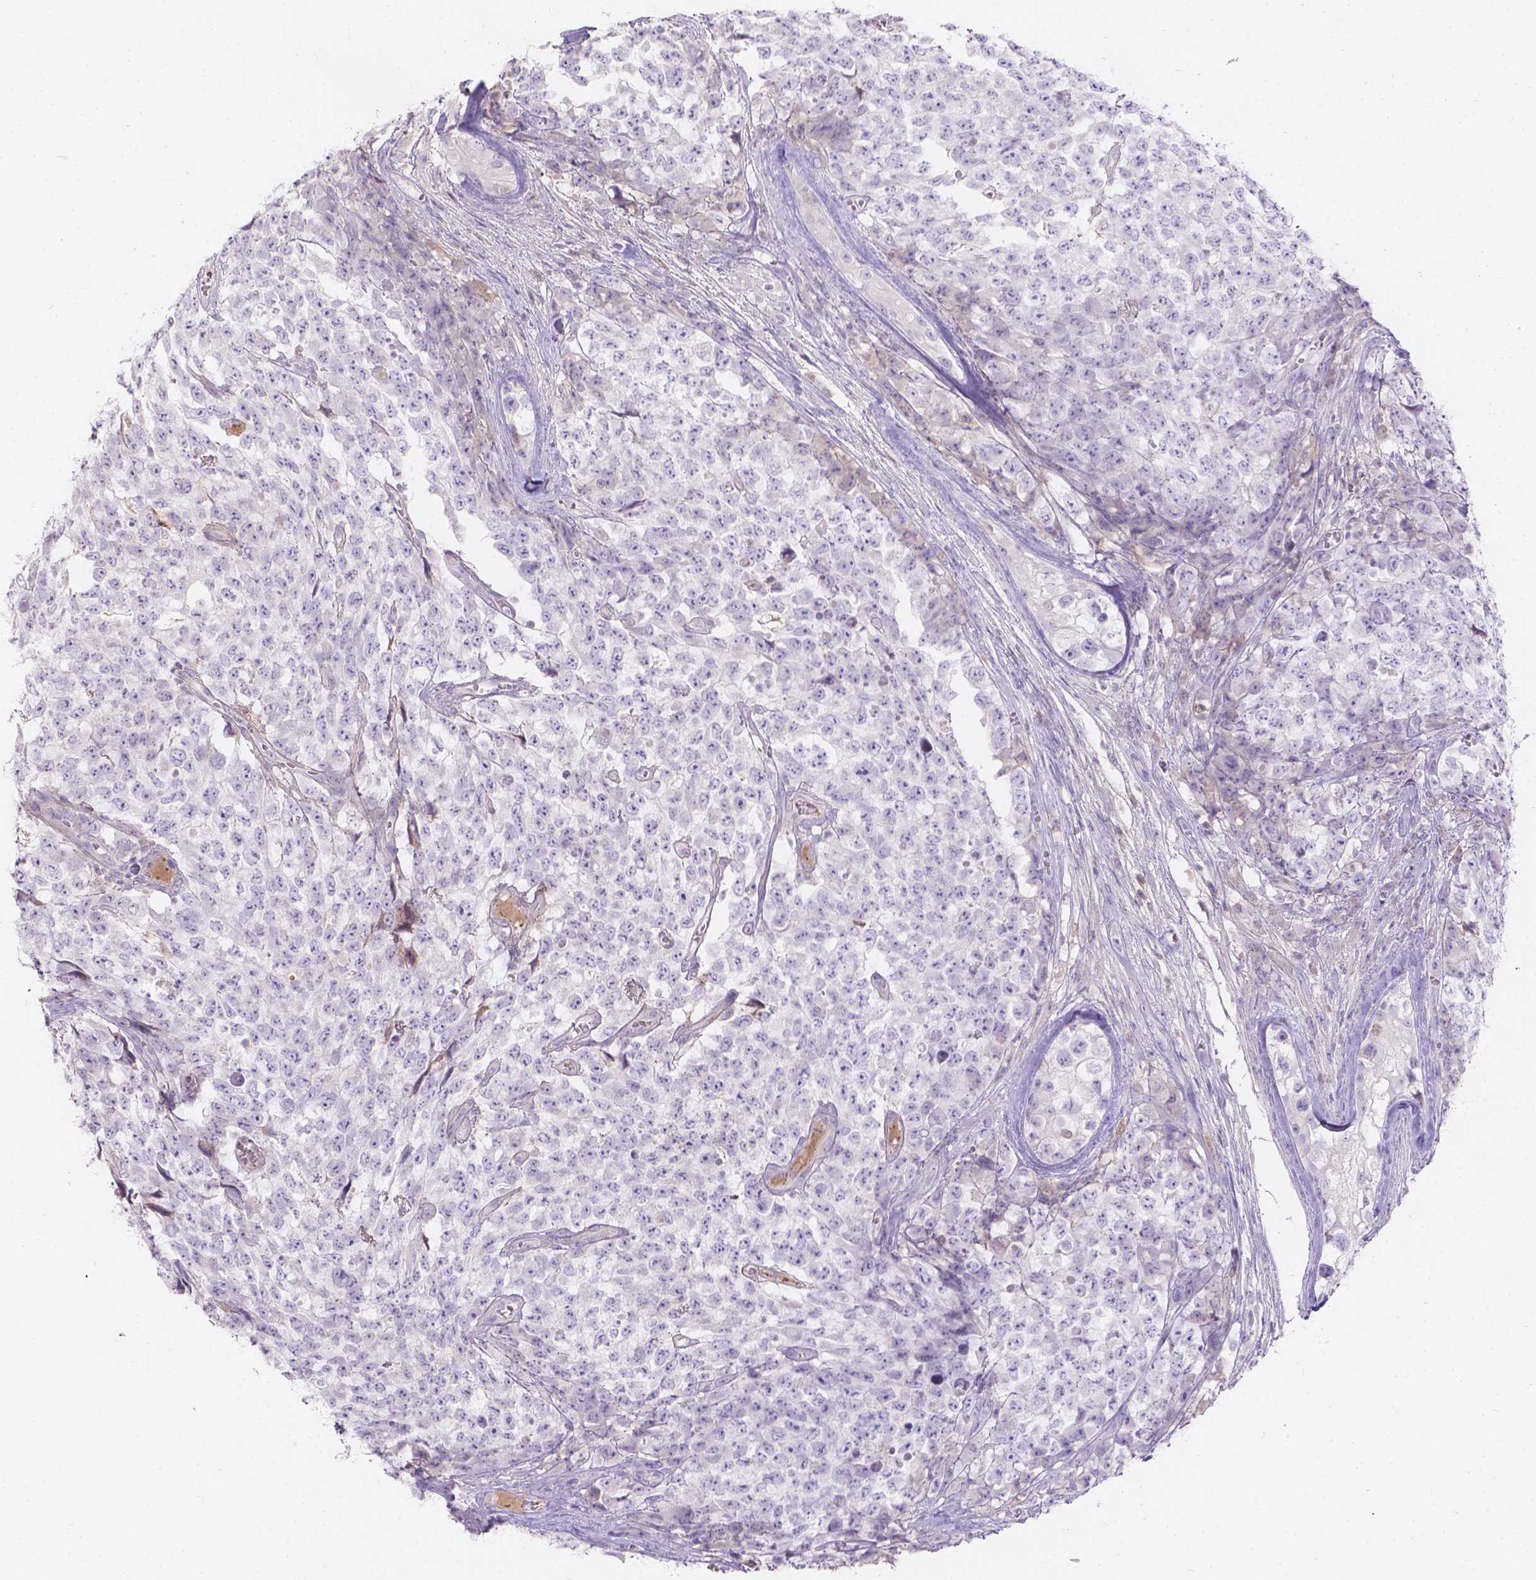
{"staining": {"intensity": "negative", "quantity": "none", "location": "none"}, "tissue": "testis cancer", "cell_type": "Tumor cells", "image_type": "cancer", "snomed": [{"axis": "morphology", "description": "Carcinoma, Embryonal, NOS"}, {"axis": "topography", "description": "Testis"}], "caption": "The IHC micrograph has no significant positivity in tumor cells of testis embryonal carcinoma tissue.", "gene": "GAL3ST2", "patient": {"sex": "male", "age": 23}}